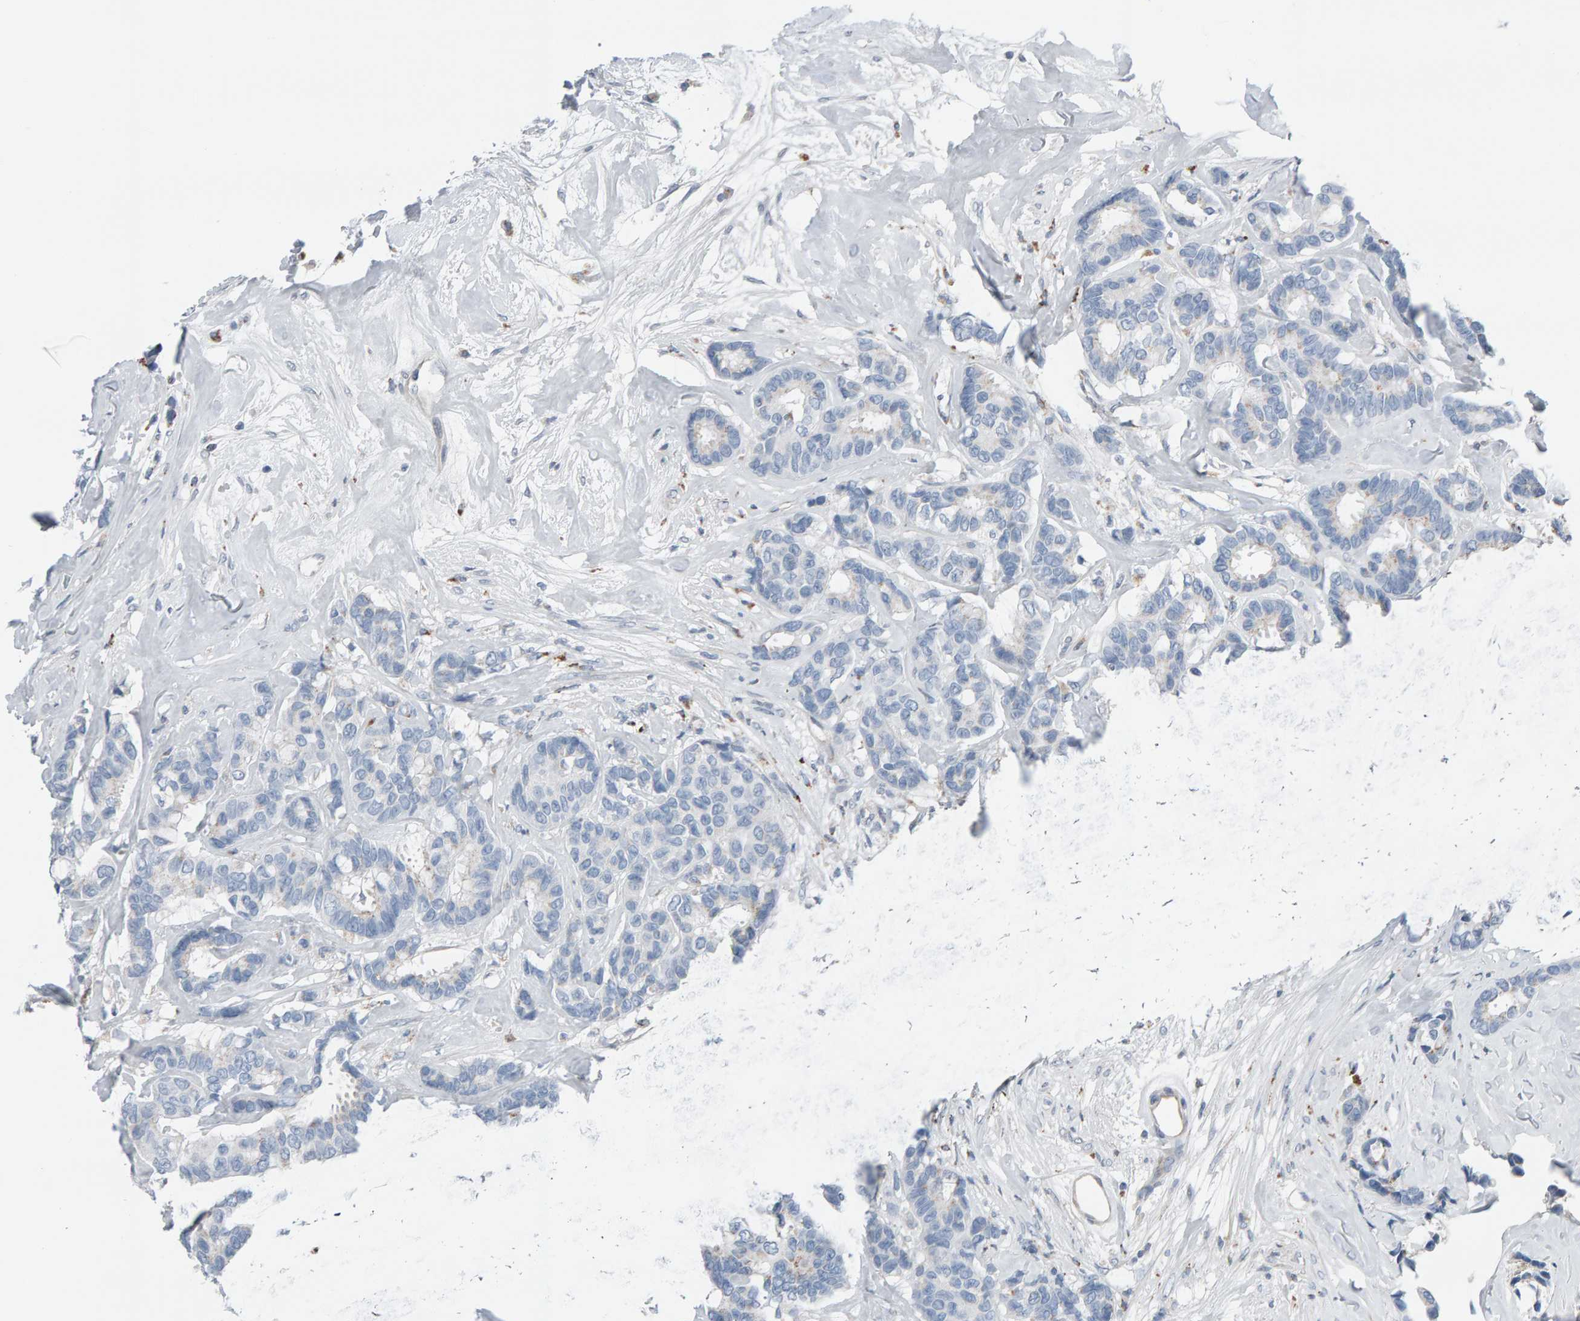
{"staining": {"intensity": "negative", "quantity": "none", "location": "none"}, "tissue": "breast cancer", "cell_type": "Tumor cells", "image_type": "cancer", "snomed": [{"axis": "morphology", "description": "Duct carcinoma"}, {"axis": "topography", "description": "Breast"}], "caption": "Immunohistochemical staining of breast cancer (intraductal carcinoma) shows no significant staining in tumor cells. (Brightfield microscopy of DAB (3,3'-diaminobenzidine) IHC at high magnification).", "gene": "IPPK", "patient": {"sex": "female", "age": 87}}